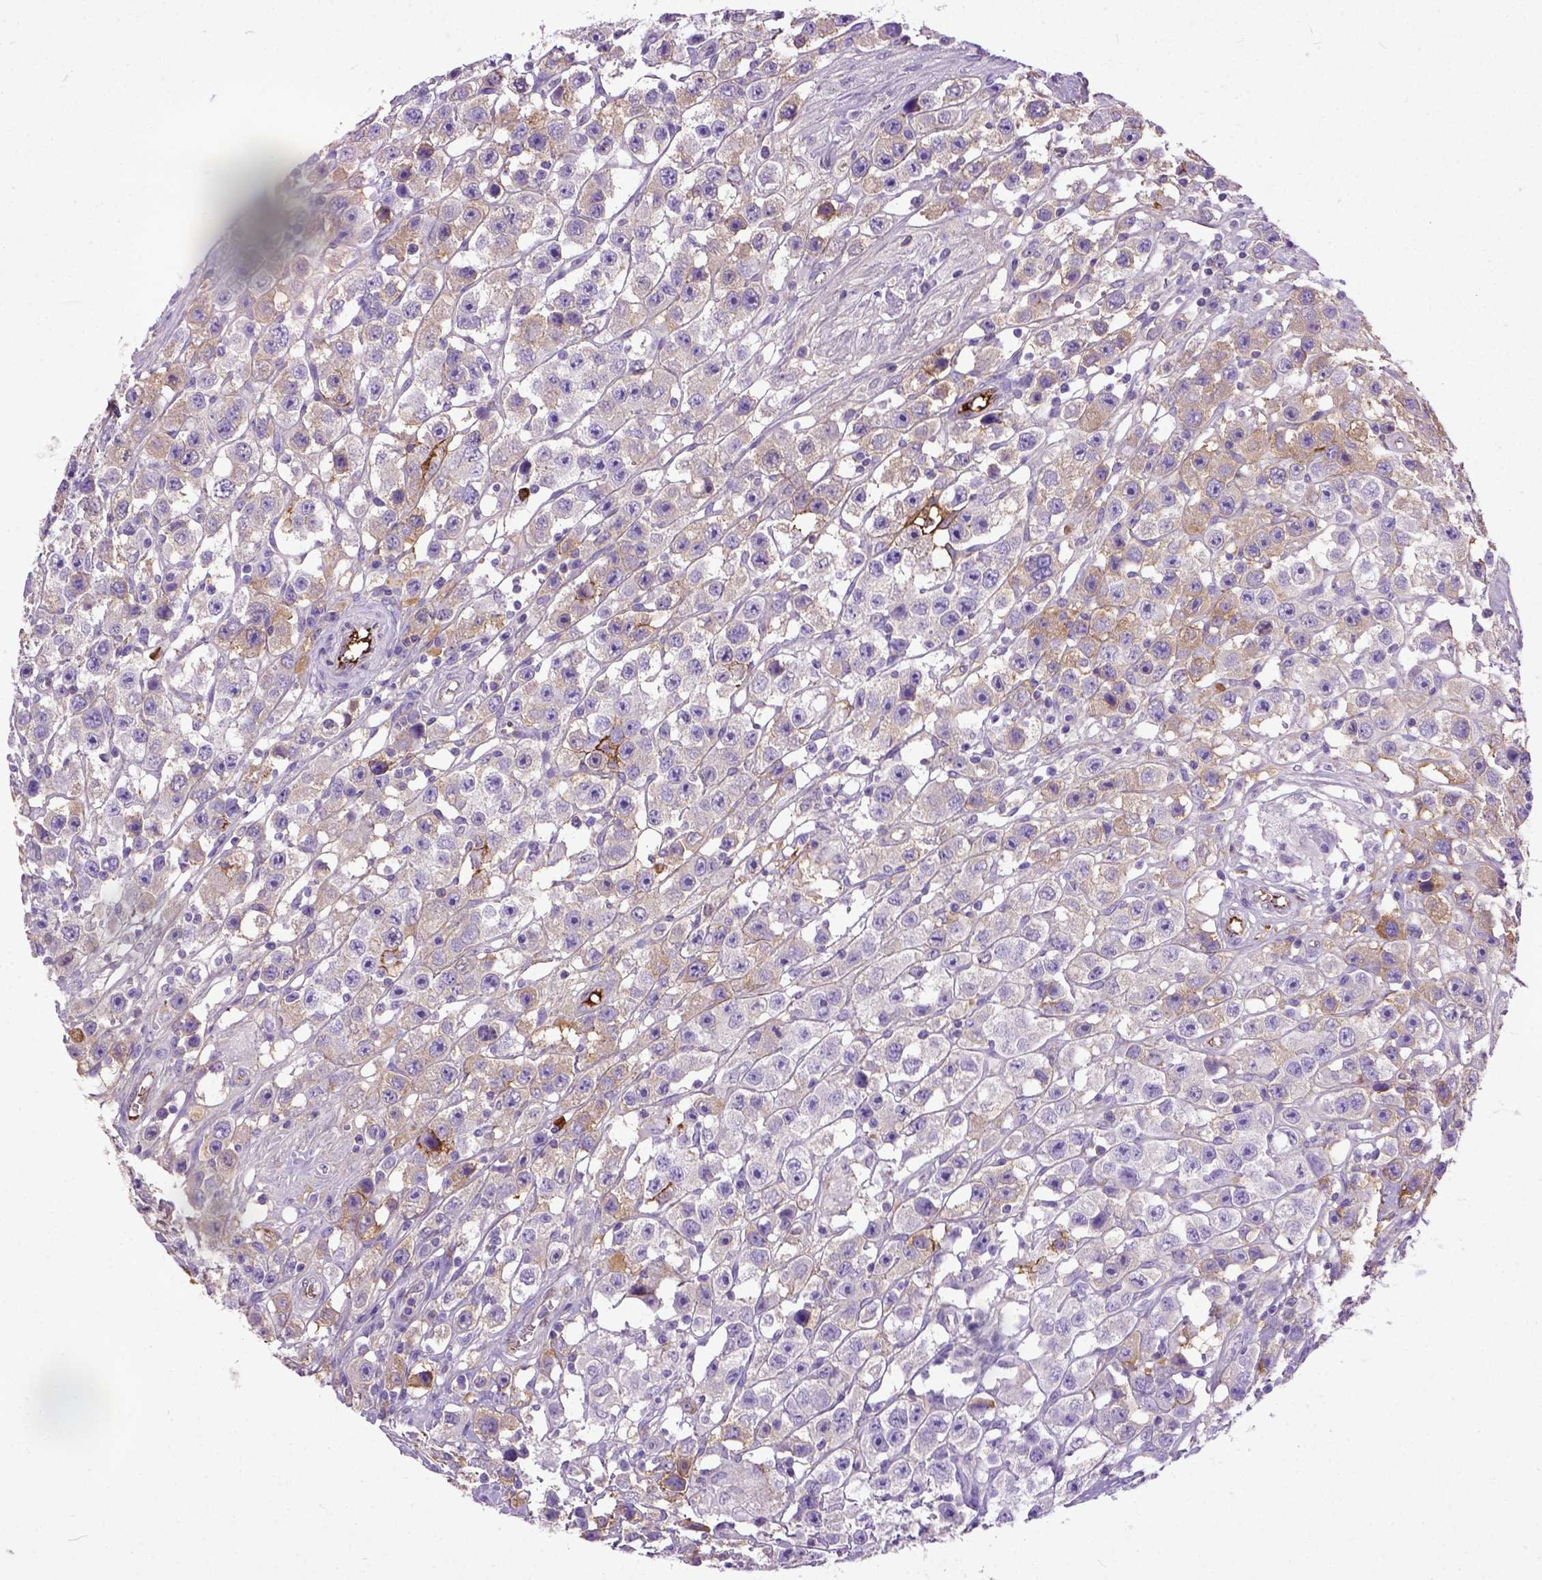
{"staining": {"intensity": "weak", "quantity": "25%-75%", "location": "cytoplasmic/membranous"}, "tissue": "testis cancer", "cell_type": "Tumor cells", "image_type": "cancer", "snomed": [{"axis": "morphology", "description": "Seminoma, NOS"}, {"axis": "topography", "description": "Testis"}], "caption": "Human seminoma (testis) stained with a protein marker displays weak staining in tumor cells.", "gene": "ADAMTS8", "patient": {"sex": "male", "age": 45}}